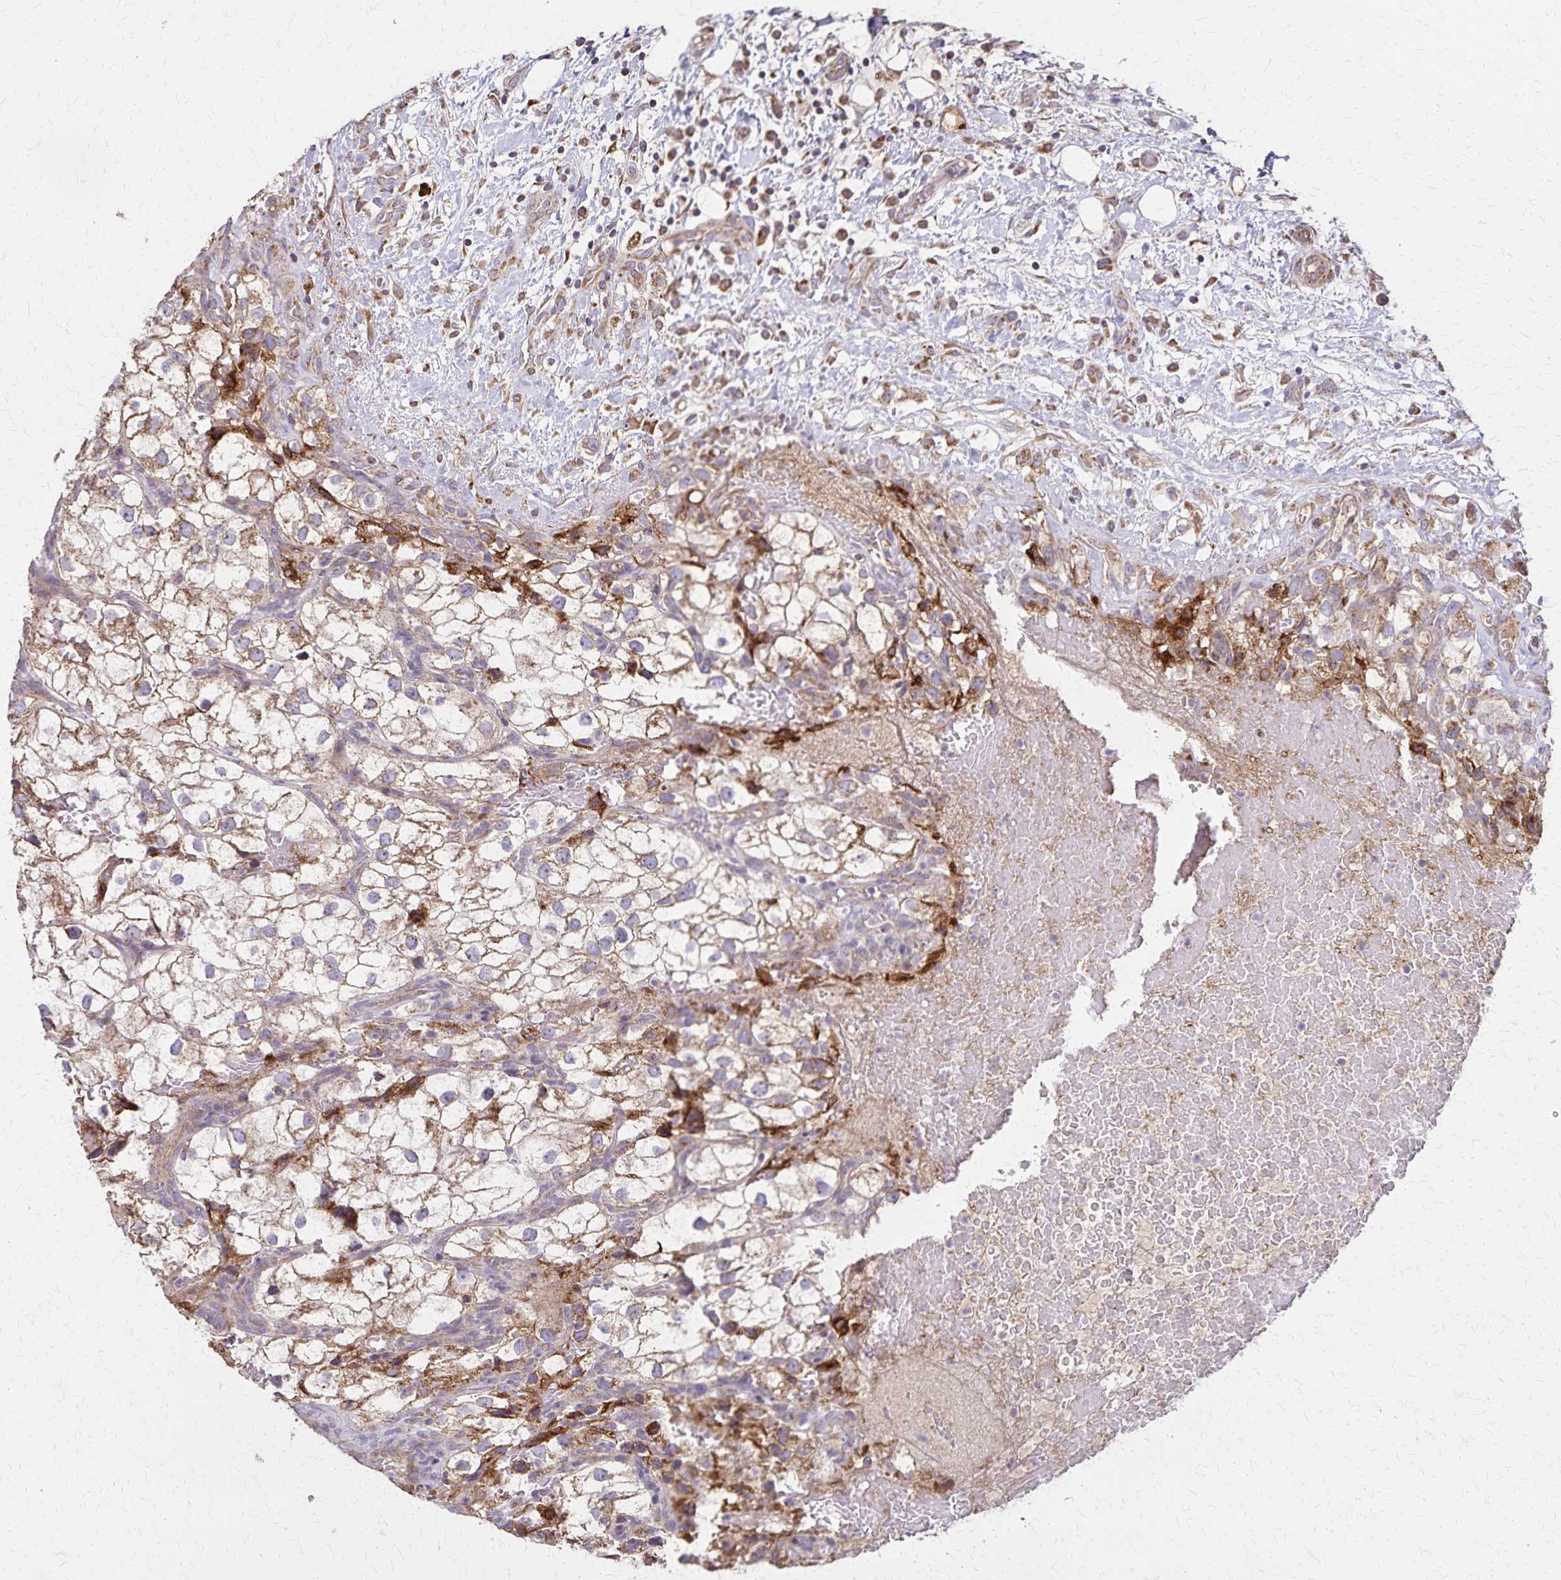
{"staining": {"intensity": "moderate", "quantity": "<25%", "location": "cytoplasmic/membranous"}, "tissue": "renal cancer", "cell_type": "Tumor cells", "image_type": "cancer", "snomed": [{"axis": "morphology", "description": "Adenocarcinoma, NOS"}, {"axis": "topography", "description": "Kidney"}], "caption": "Protein expression analysis of human renal cancer (adenocarcinoma) reveals moderate cytoplasmic/membranous expression in about <25% of tumor cells.", "gene": "RNF10", "patient": {"sex": "male", "age": 59}}